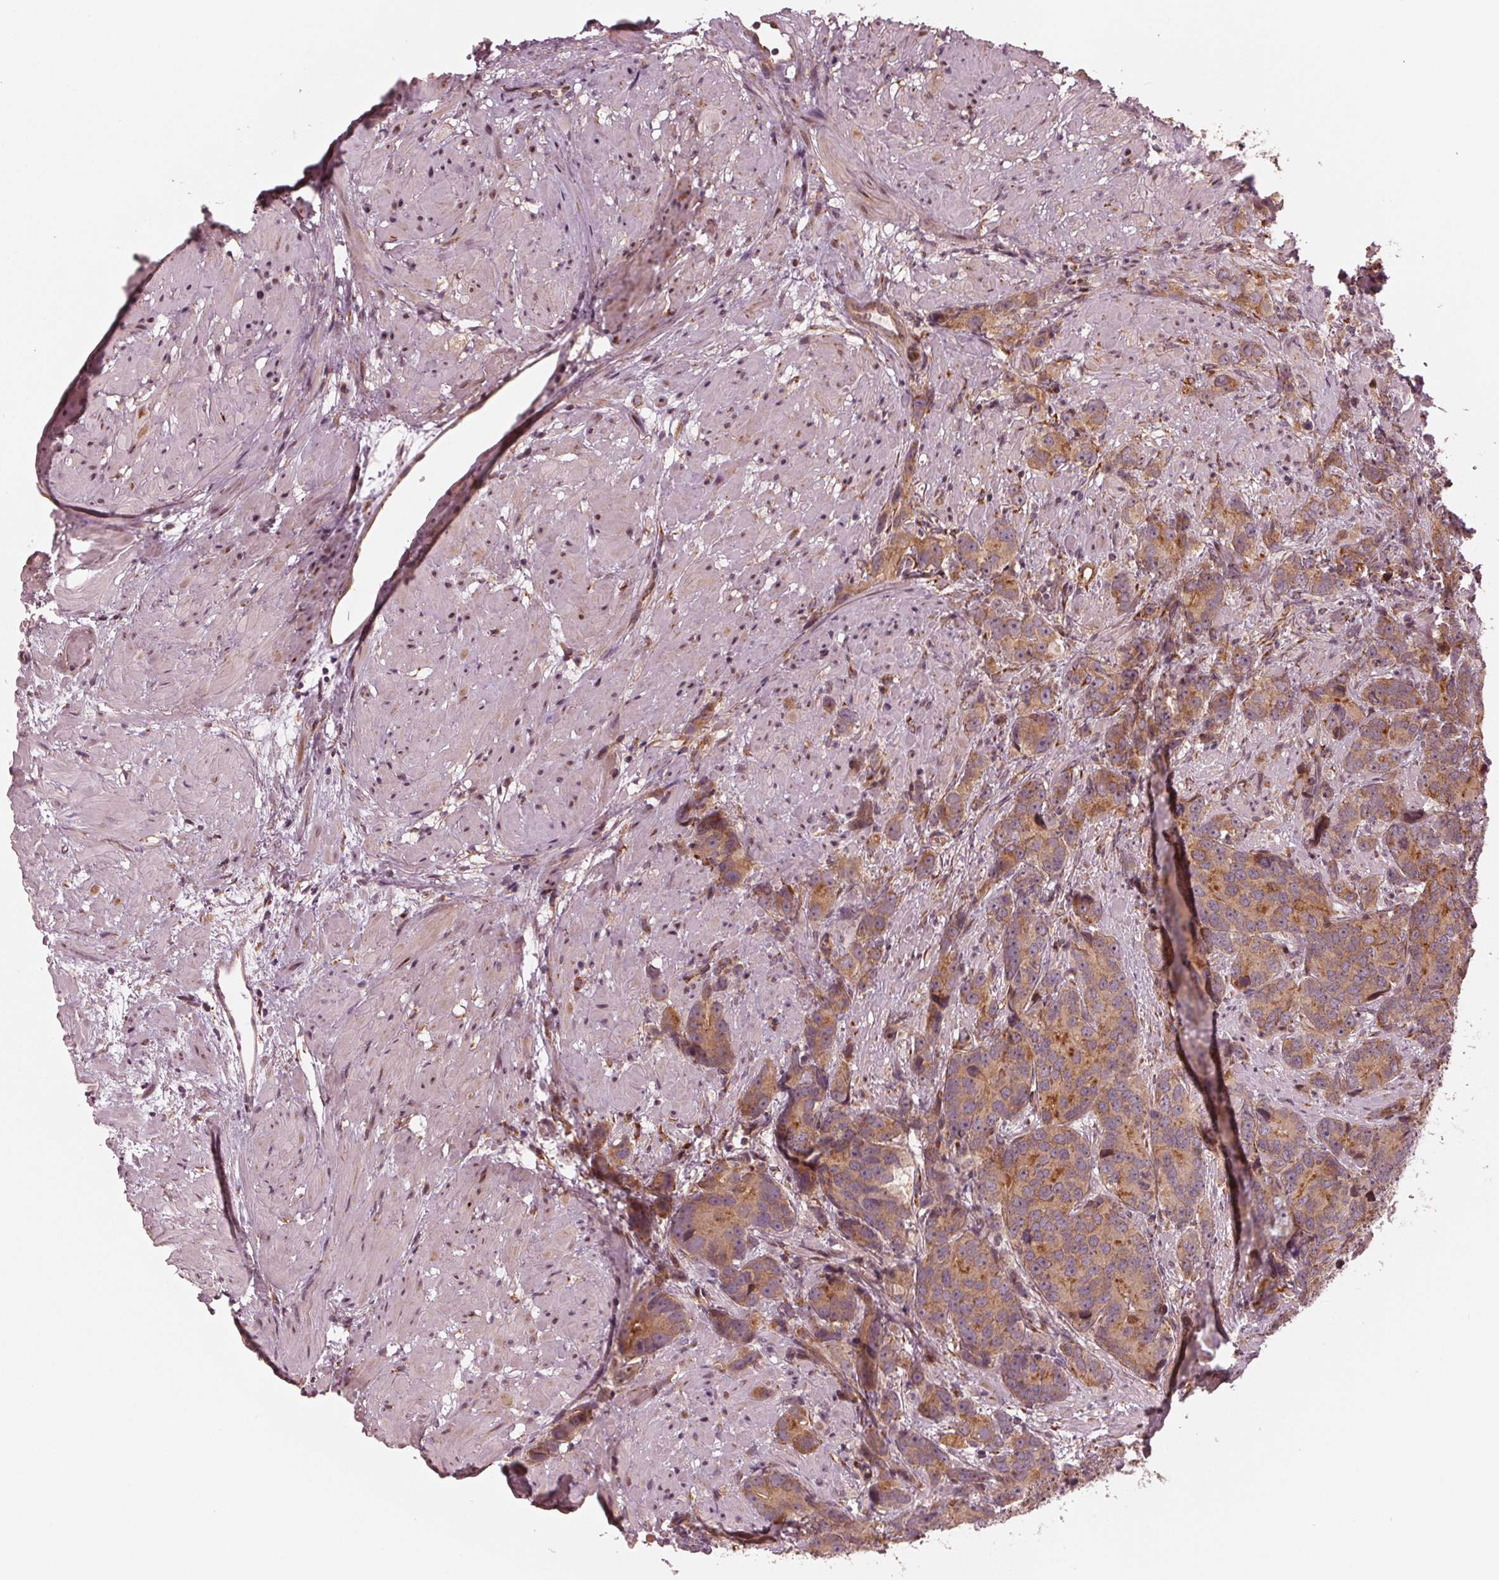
{"staining": {"intensity": "moderate", "quantity": ">75%", "location": "cytoplasmic/membranous"}, "tissue": "prostate cancer", "cell_type": "Tumor cells", "image_type": "cancer", "snomed": [{"axis": "morphology", "description": "Adenocarcinoma, High grade"}, {"axis": "topography", "description": "Prostate"}], "caption": "Immunohistochemistry of prostate cancer displays medium levels of moderate cytoplasmic/membranous expression in about >75% of tumor cells.", "gene": "CMIP", "patient": {"sex": "male", "age": 90}}